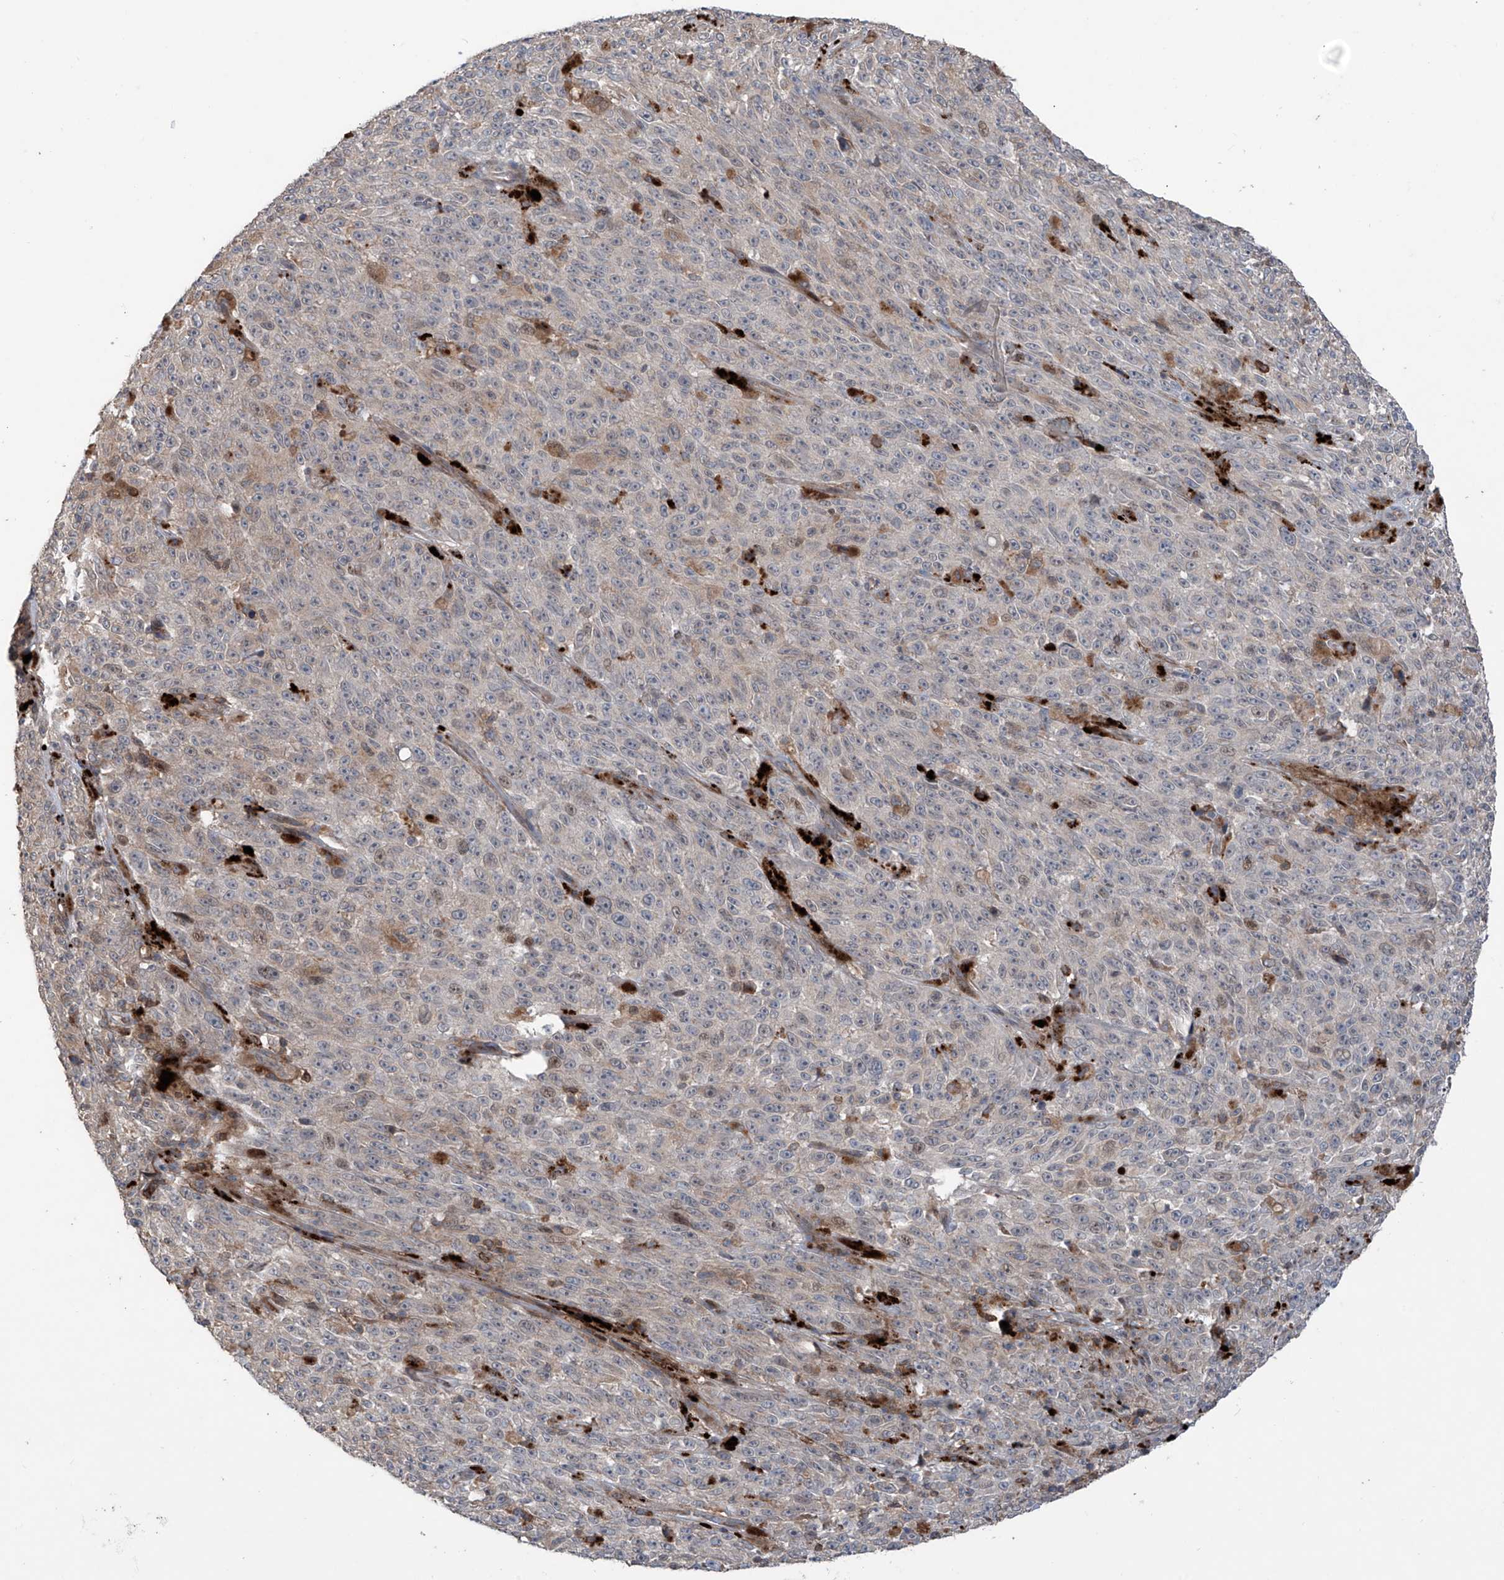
{"staining": {"intensity": "negative", "quantity": "none", "location": "none"}, "tissue": "melanoma", "cell_type": "Tumor cells", "image_type": "cancer", "snomed": [{"axis": "morphology", "description": "Malignant melanoma, NOS"}, {"axis": "topography", "description": "Skin"}], "caption": "An immunohistochemistry (IHC) histopathology image of malignant melanoma is shown. There is no staining in tumor cells of malignant melanoma.", "gene": "SAMD3", "patient": {"sex": "female", "age": 82}}